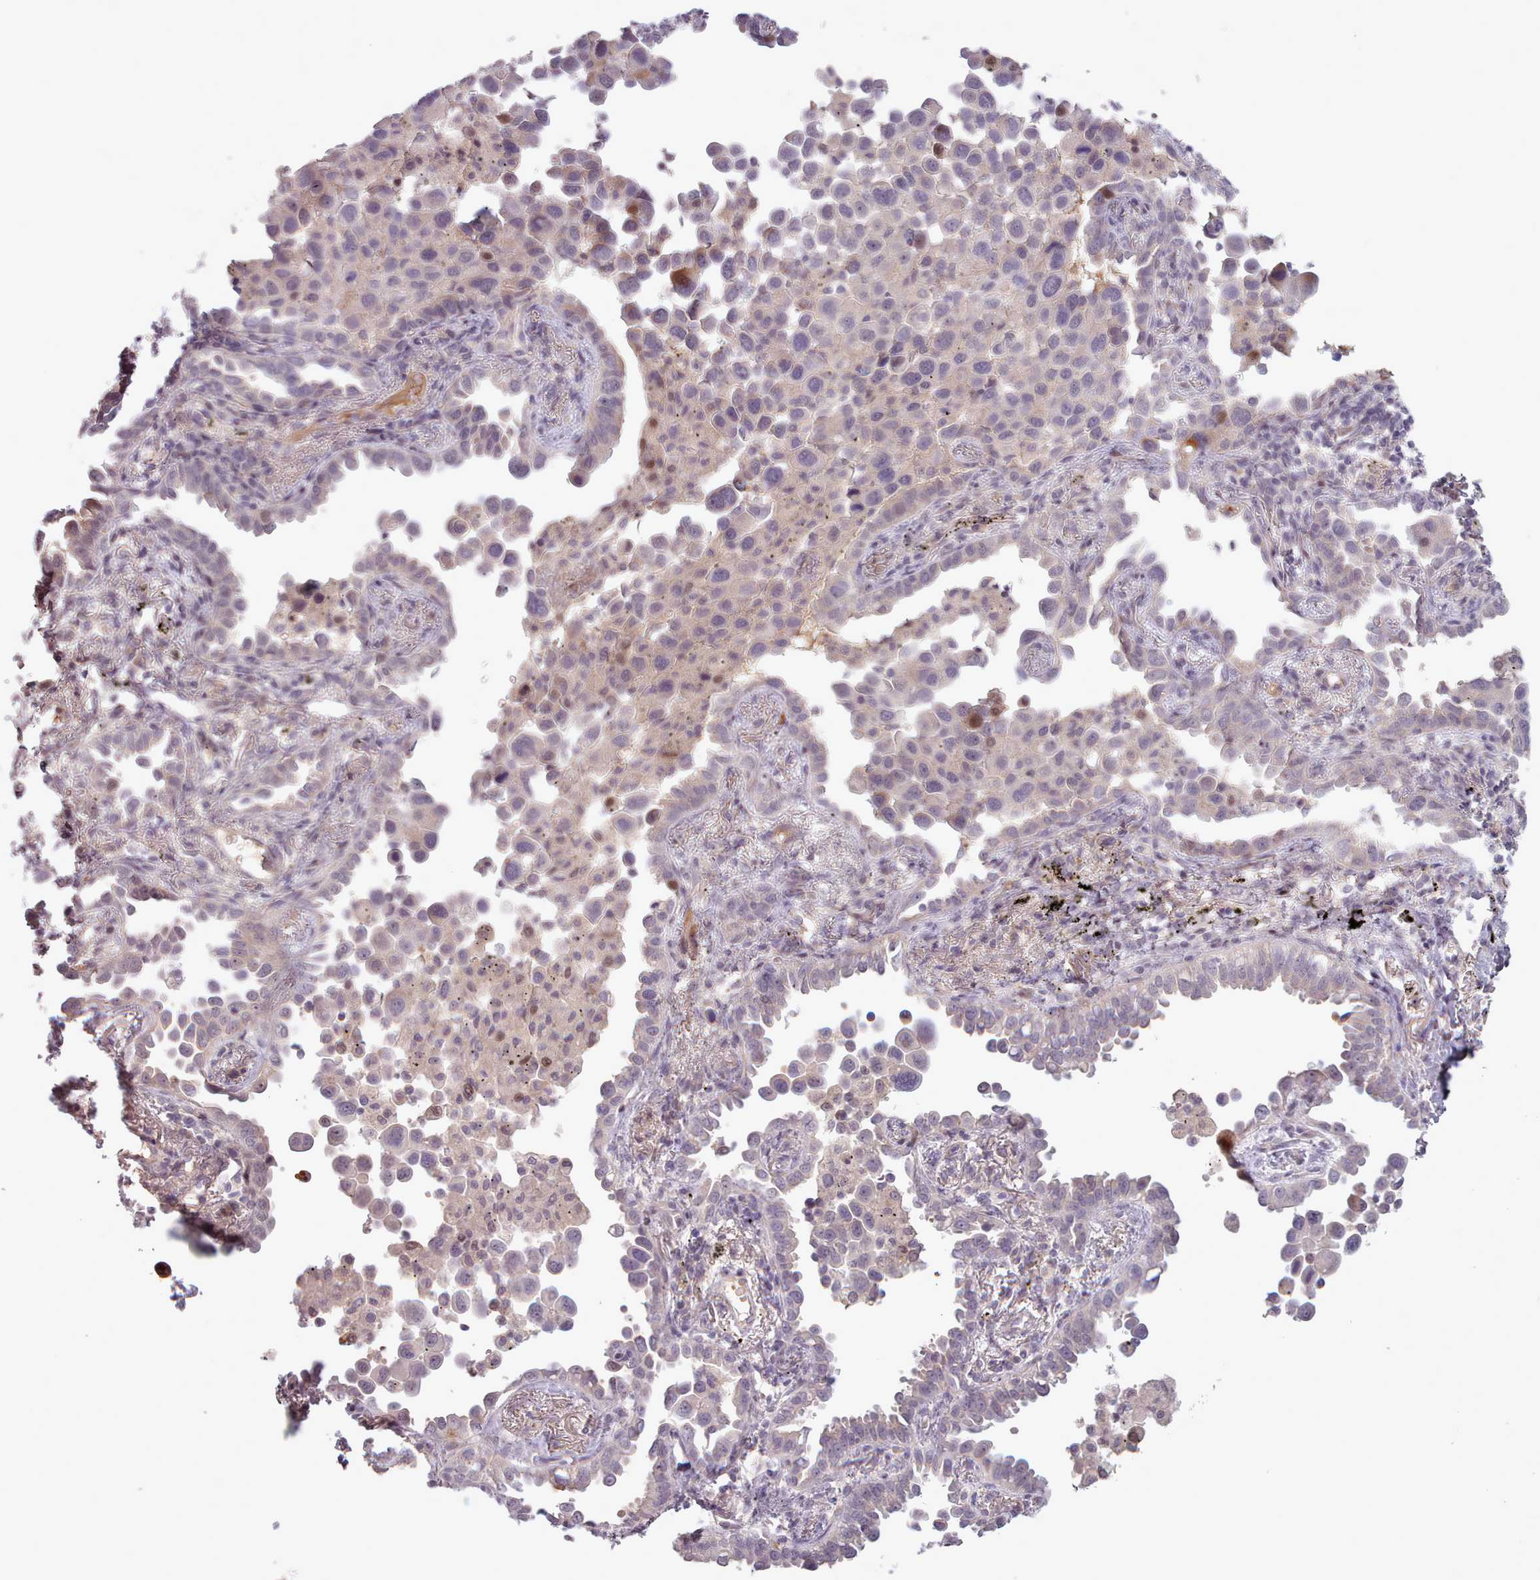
{"staining": {"intensity": "negative", "quantity": "none", "location": "none"}, "tissue": "lung cancer", "cell_type": "Tumor cells", "image_type": "cancer", "snomed": [{"axis": "morphology", "description": "Adenocarcinoma, NOS"}, {"axis": "topography", "description": "Lung"}], "caption": "Protein analysis of adenocarcinoma (lung) shows no significant expression in tumor cells.", "gene": "LEFTY2", "patient": {"sex": "male", "age": 67}}